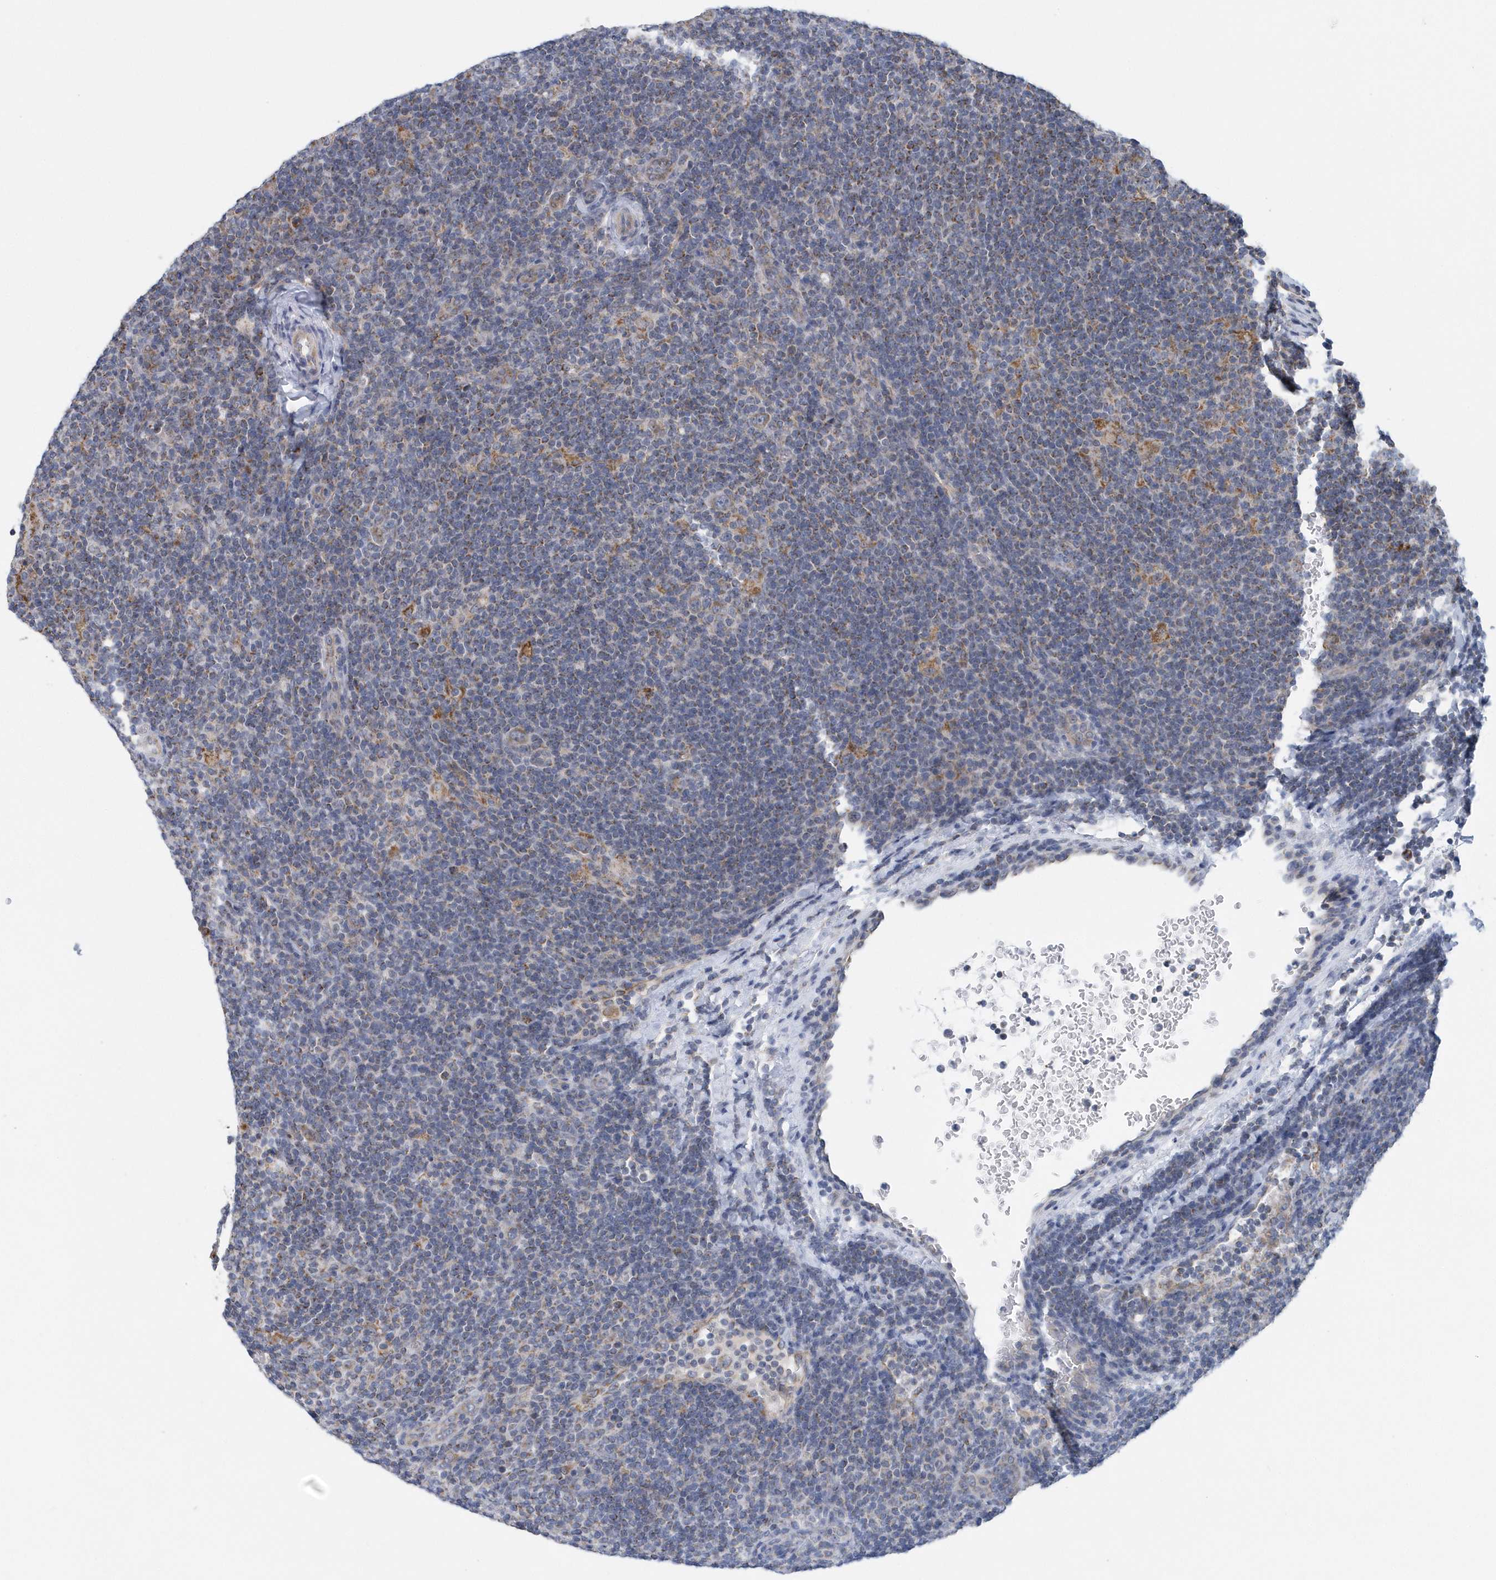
{"staining": {"intensity": "weak", "quantity": "25%-75%", "location": "cytoplasmic/membranous"}, "tissue": "lymphoma", "cell_type": "Tumor cells", "image_type": "cancer", "snomed": [{"axis": "morphology", "description": "Hodgkin's disease, NOS"}, {"axis": "topography", "description": "Lymph node"}], "caption": "Immunohistochemistry (IHC) micrograph of neoplastic tissue: human Hodgkin's disease stained using immunohistochemistry (IHC) demonstrates low levels of weak protein expression localized specifically in the cytoplasmic/membranous of tumor cells, appearing as a cytoplasmic/membranous brown color.", "gene": "VWA5B2", "patient": {"sex": "female", "age": 57}}